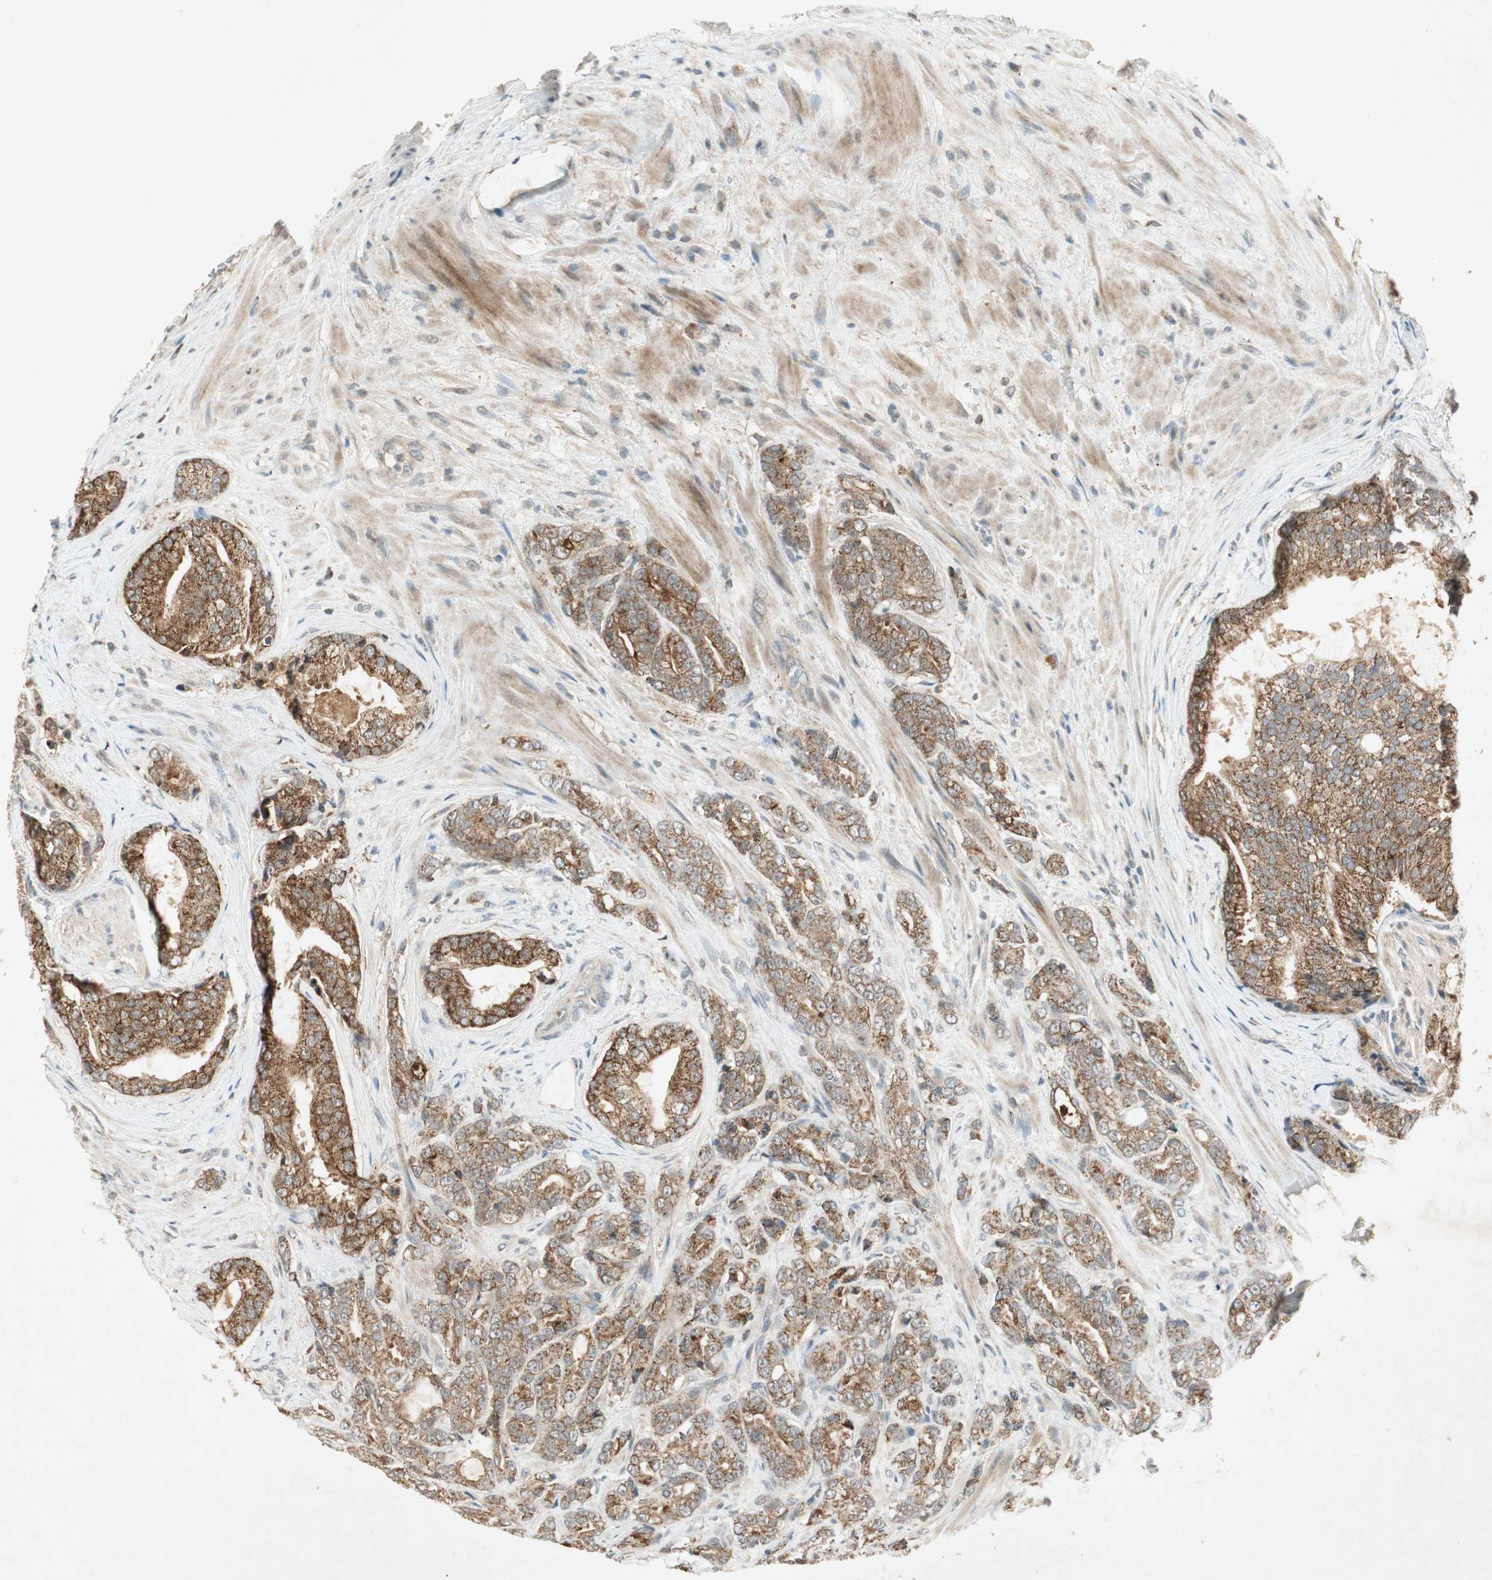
{"staining": {"intensity": "strong", "quantity": ">75%", "location": "cytoplasmic/membranous"}, "tissue": "prostate cancer", "cell_type": "Tumor cells", "image_type": "cancer", "snomed": [{"axis": "morphology", "description": "Adenocarcinoma, Low grade"}, {"axis": "topography", "description": "Prostate"}], "caption": "Prostate cancer (low-grade adenocarcinoma) stained with immunohistochemistry exhibits strong cytoplasmic/membranous expression in about >75% of tumor cells.", "gene": "USP2", "patient": {"sex": "male", "age": 58}}